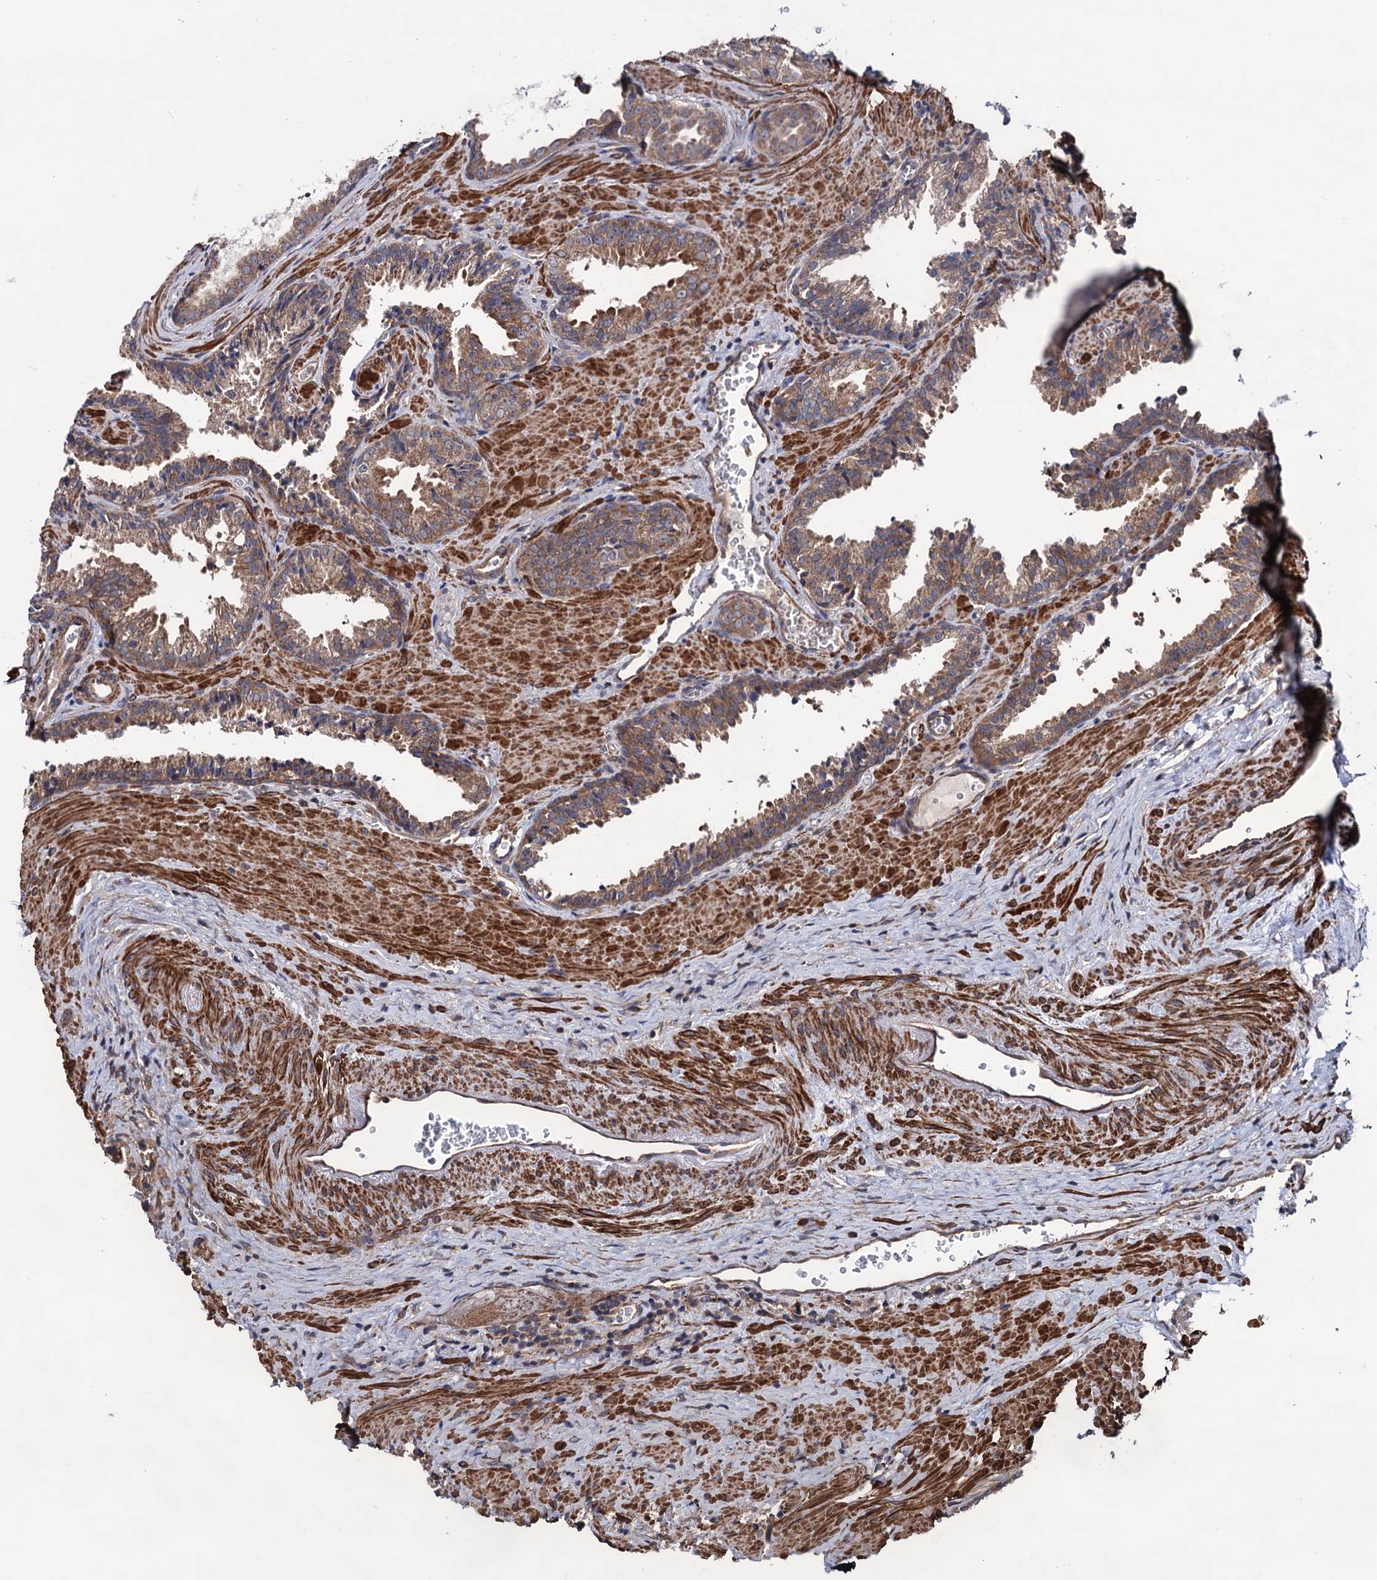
{"staining": {"intensity": "moderate", "quantity": ">75%", "location": "cytoplasmic/membranous"}, "tissue": "prostate cancer", "cell_type": "Tumor cells", "image_type": "cancer", "snomed": [{"axis": "morphology", "description": "Adenocarcinoma, High grade"}, {"axis": "topography", "description": "Prostate"}], "caption": "Prostate cancer stained for a protein exhibits moderate cytoplasmic/membranous positivity in tumor cells. The protein of interest is stained brown, and the nuclei are stained in blue (DAB IHC with brightfield microscopy, high magnification).", "gene": "FERMT2", "patient": {"sex": "male", "age": 68}}